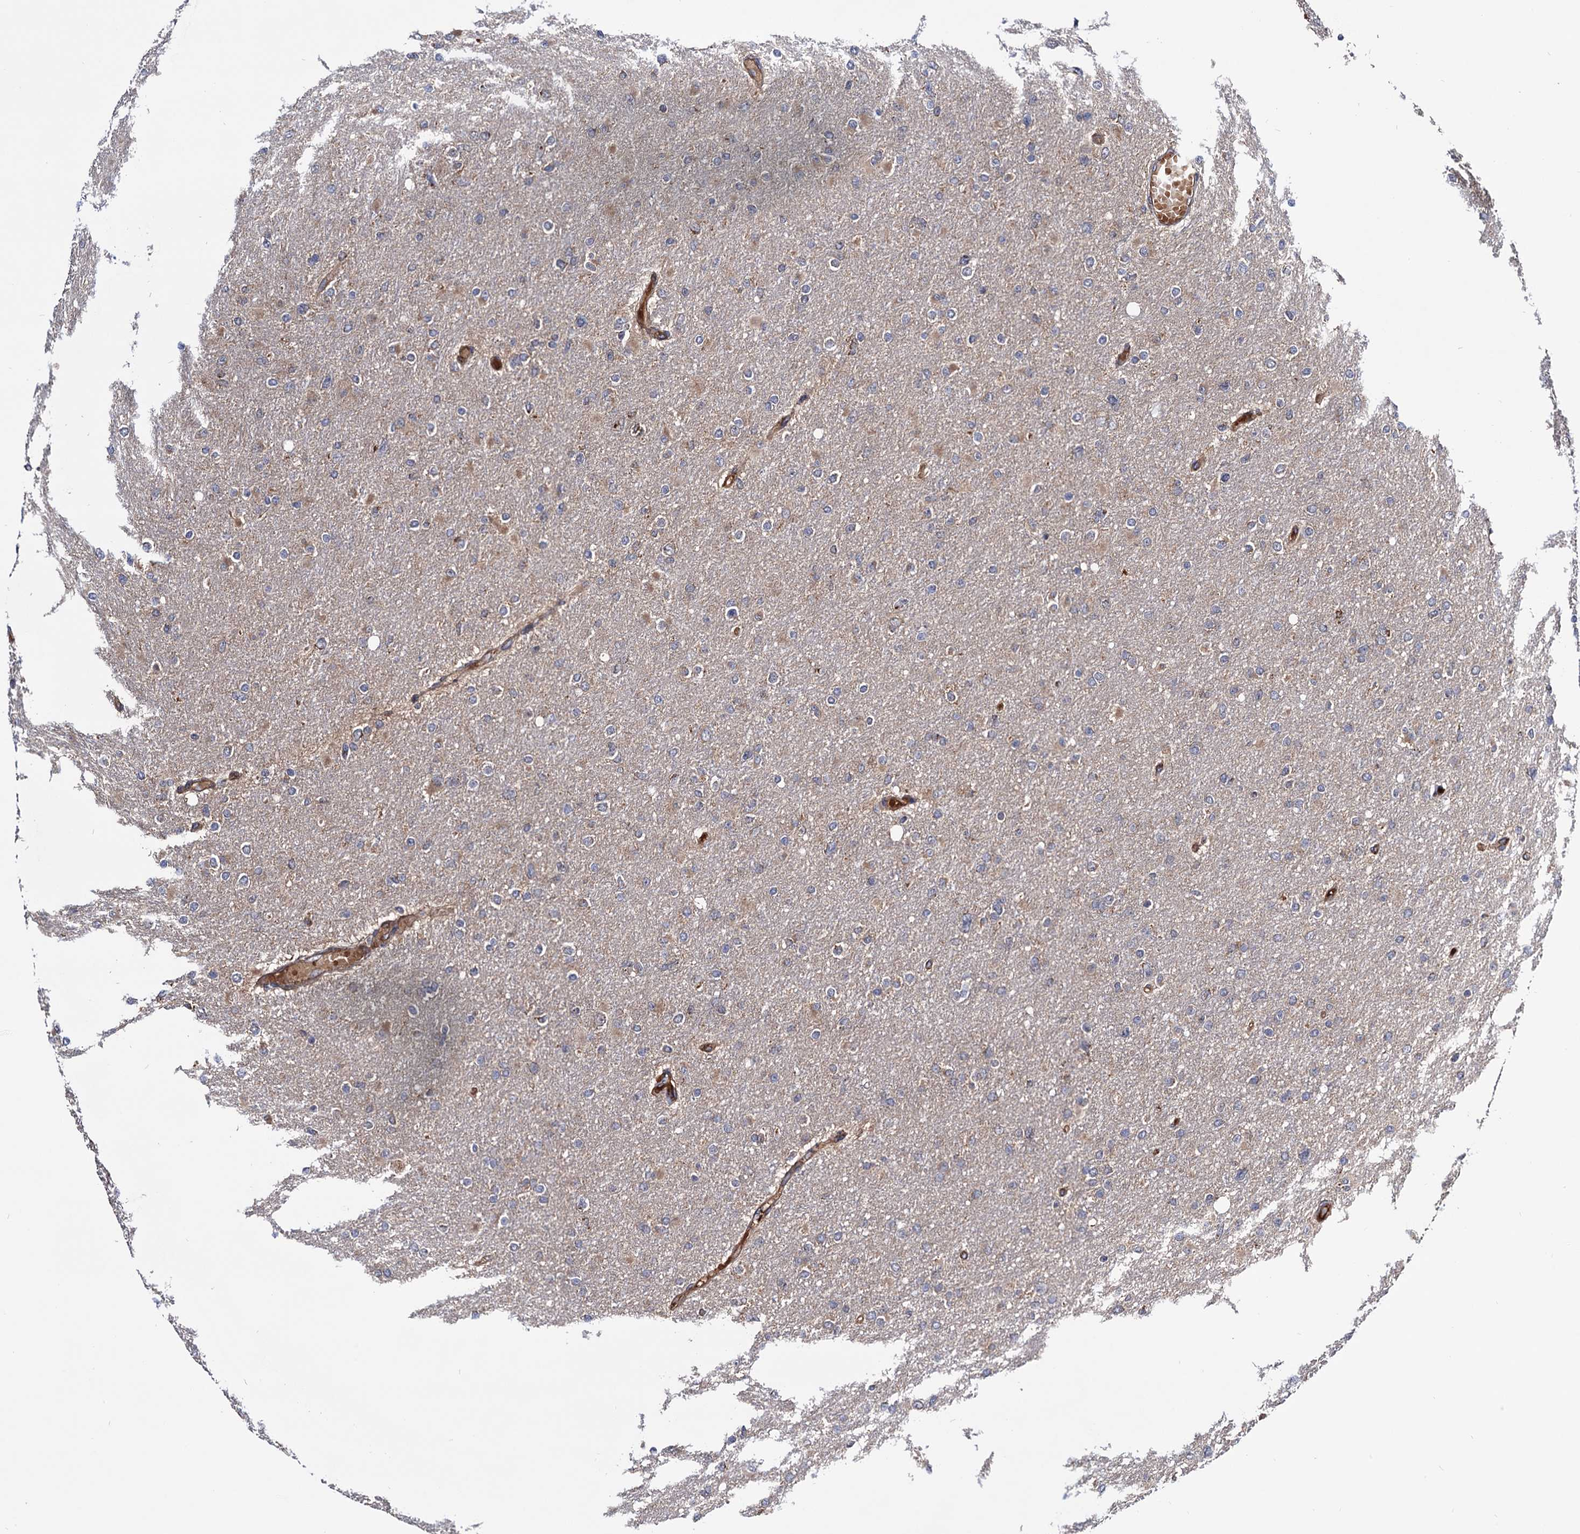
{"staining": {"intensity": "weak", "quantity": "<25%", "location": "cytoplasmic/membranous"}, "tissue": "glioma", "cell_type": "Tumor cells", "image_type": "cancer", "snomed": [{"axis": "morphology", "description": "Glioma, malignant, High grade"}, {"axis": "topography", "description": "Cerebral cortex"}], "caption": "A photomicrograph of human malignant high-grade glioma is negative for staining in tumor cells.", "gene": "MRPL42", "patient": {"sex": "female", "age": 36}}